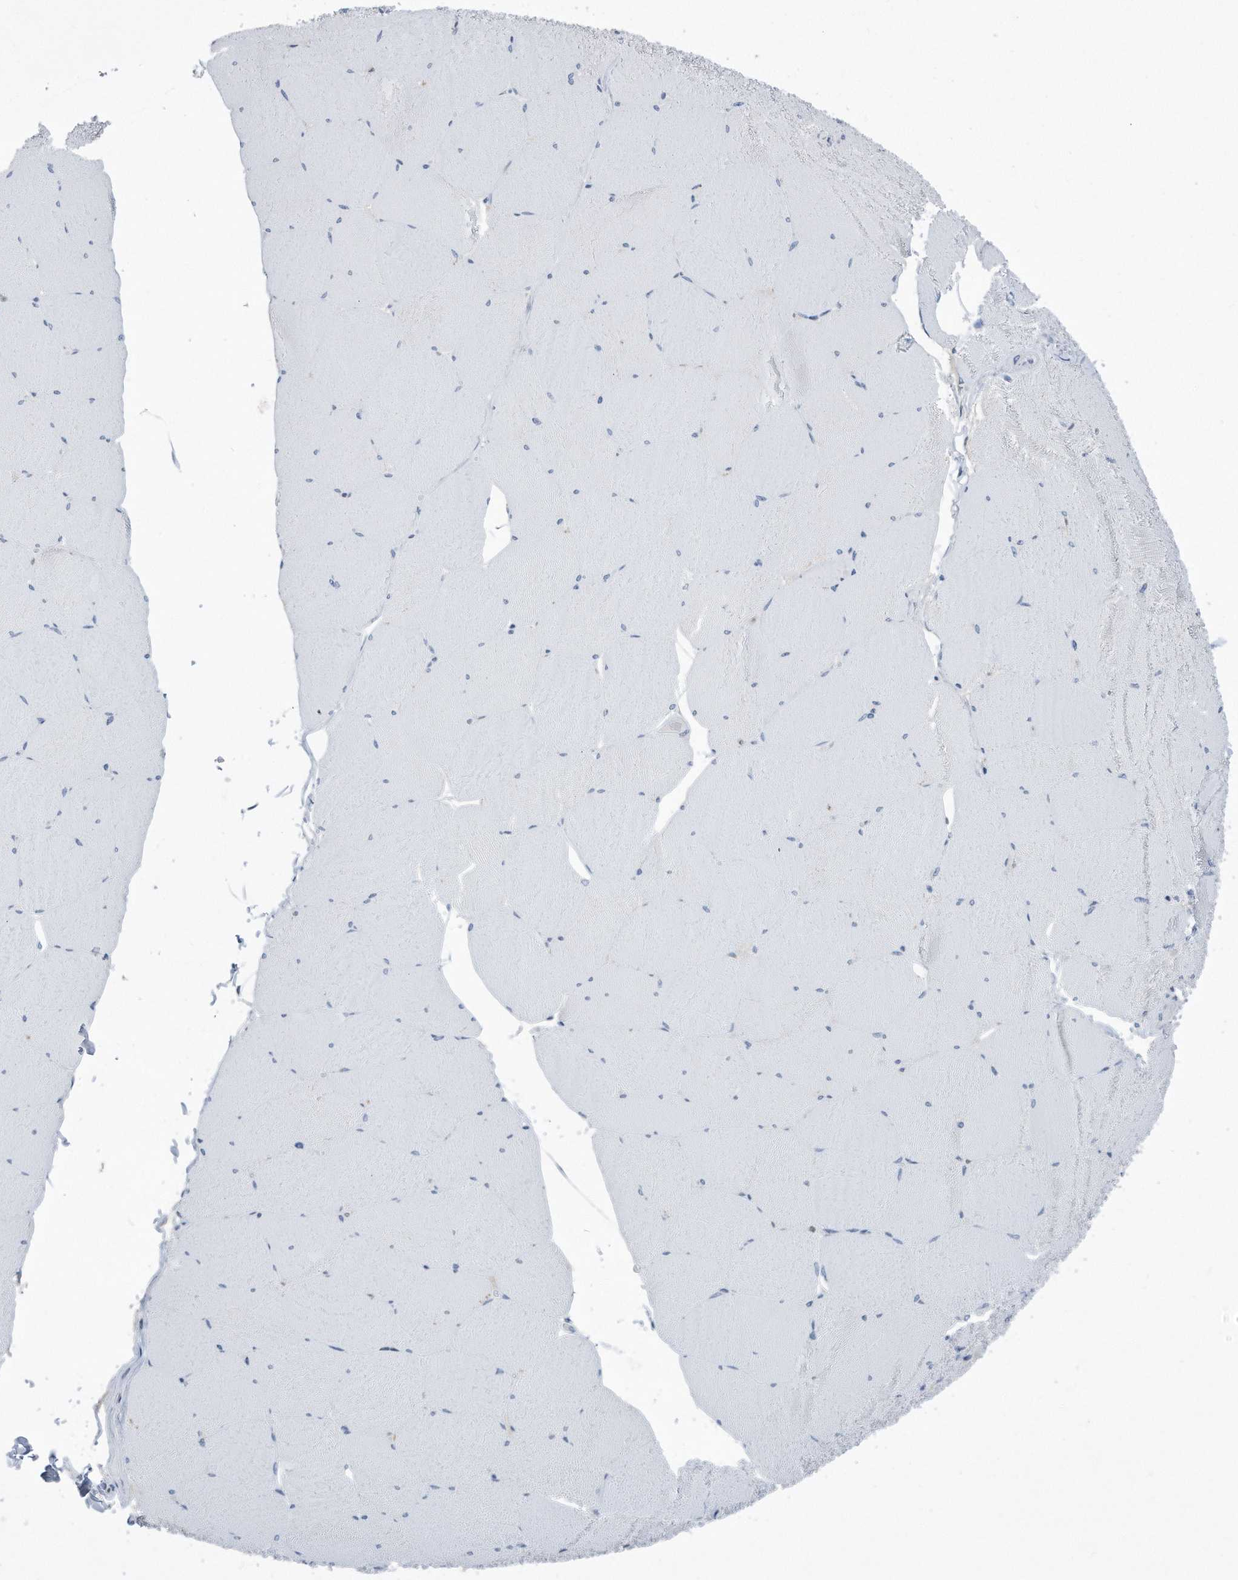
{"staining": {"intensity": "negative", "quantity": "none", "location": "none"}, "tissue": "skeletal muscle", "cell_type": "Myocytes", "image_type": "normal", "snomed": [{"axis": "morphology", "description": "Normal tissue, NOS"}, {"axis": "topography", "description": "Skeletal muscle"}, {"axis": "topography", "description": "Head-Neck"}], "caption": "Immunohistochemical staining of benign human skeletal muscle demonstrates no significant positivity in myocytes. Brightfield microscopy of IHC stained with DAB (3,3'-diaminobenzidine) (brown) and hematoxylin (blue), captured at high magnification.", "gene": "PCNA", "patient": {"sex": "male", "age": 66}}